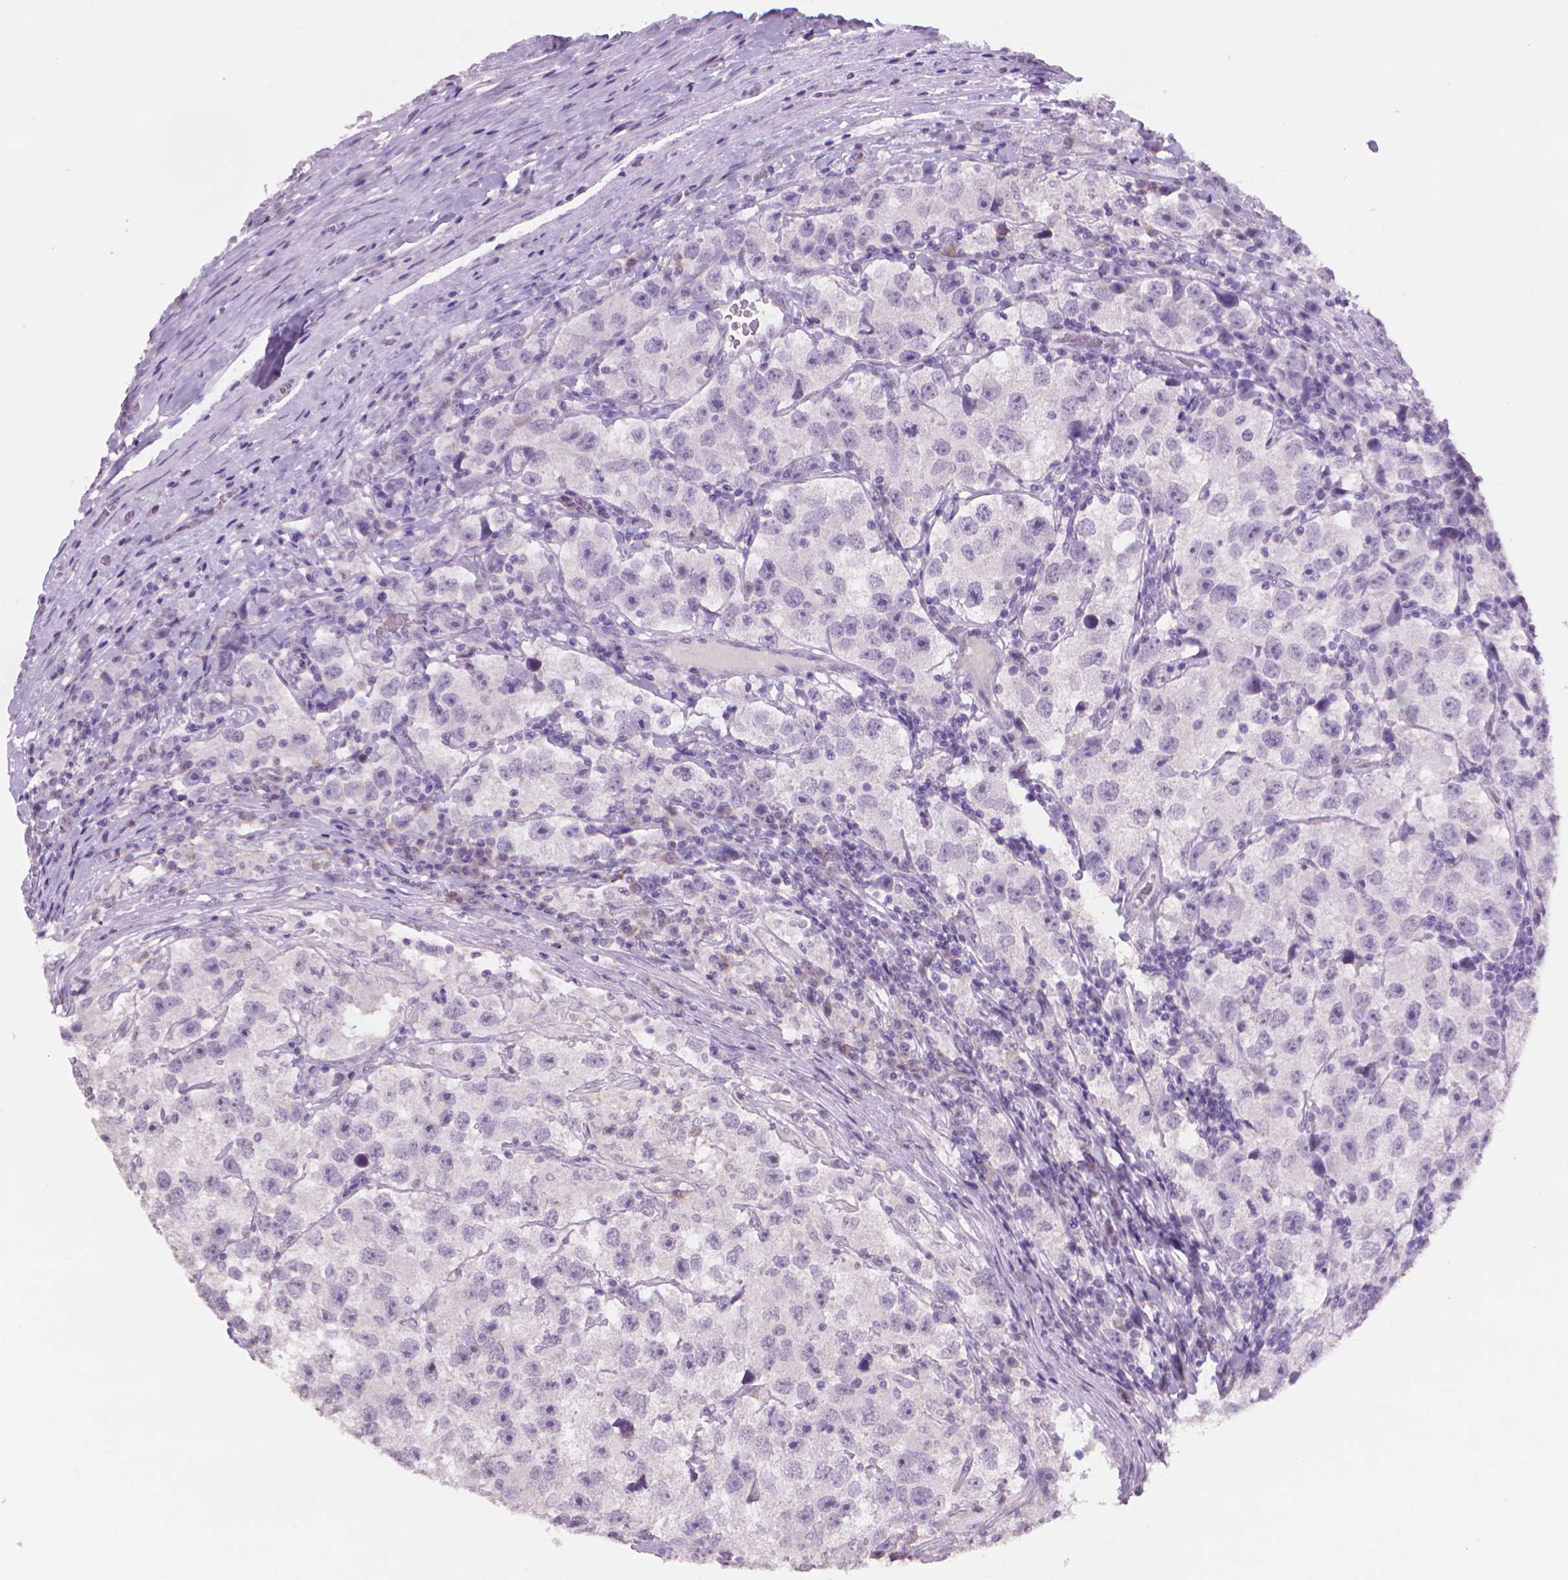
{"staining": {"intensity": "negative", "quantity": "none", "location": "none"}, "tissue": "testis cancer", "cell_type": "Tumor cells", "image_type": "cancer", "snomed": [{"axis": "morphology", "description": "Seminoma, NOS"}, {"axis": "topography", "description": "Testis"}], "caption": "Testis cancer was stained to show a protein in brown. There is no significant positivity in tumor cells.", "gene": "MUC1", "patient": {"sex": "male", "age": 26}}